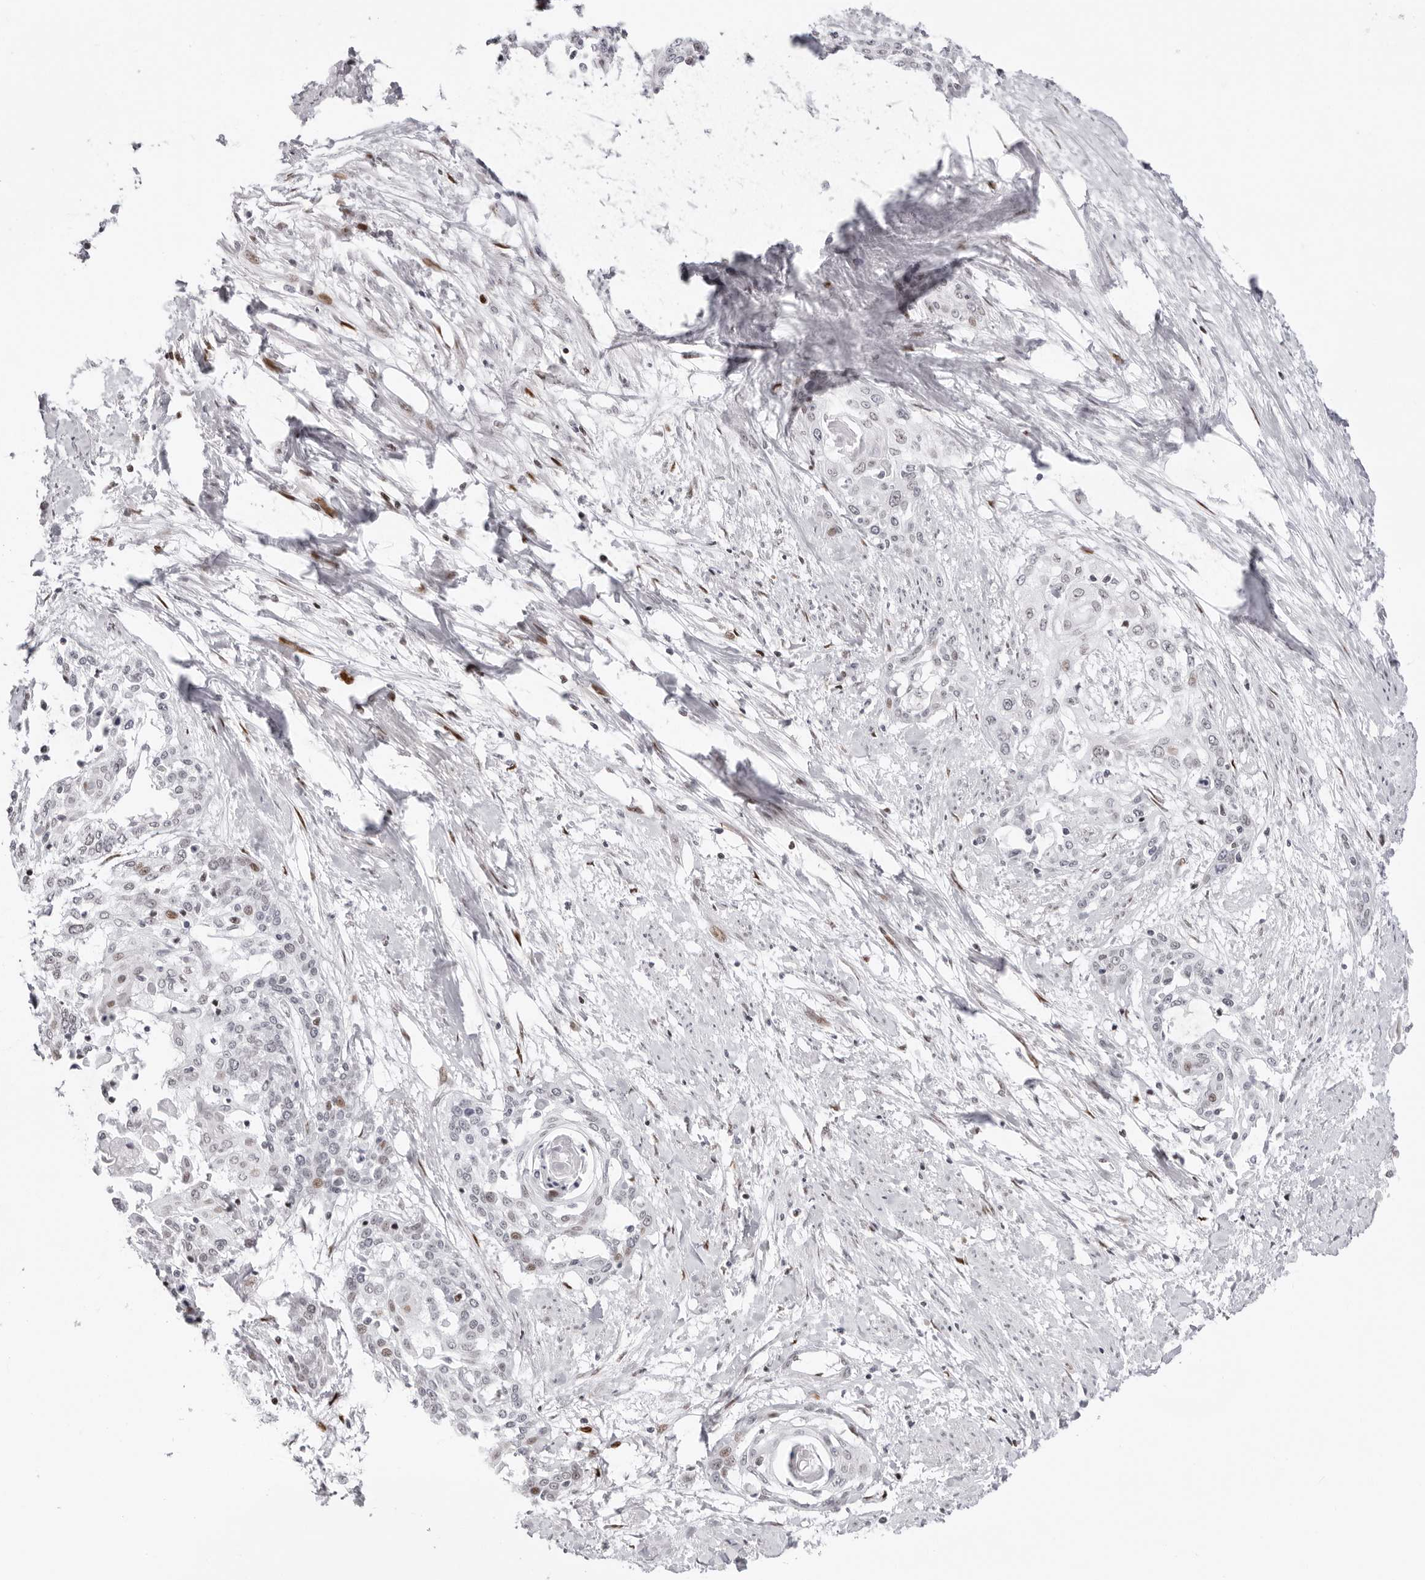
{"staining": {"intensity": "moderate", "quantity": "<25%", "location": "nuclear"}, "tissue": "cervical cancer", "cell_type": "Tumor cells", "image_type": "cancer", "snomed": [{"axis": "morphology", "description": "Squamous cell carcinoma, NOS"}, {"axis": "topography", "description": "Cervix"}], "caption": "About <25% of tumor cells in human squamous cell carcinoma (cervical) show moderate nuclear protein expression as visualized by brown immunohistochemical staining.", "gene": "NTPCR", "patient": {"sex": "female", "age": 57}}